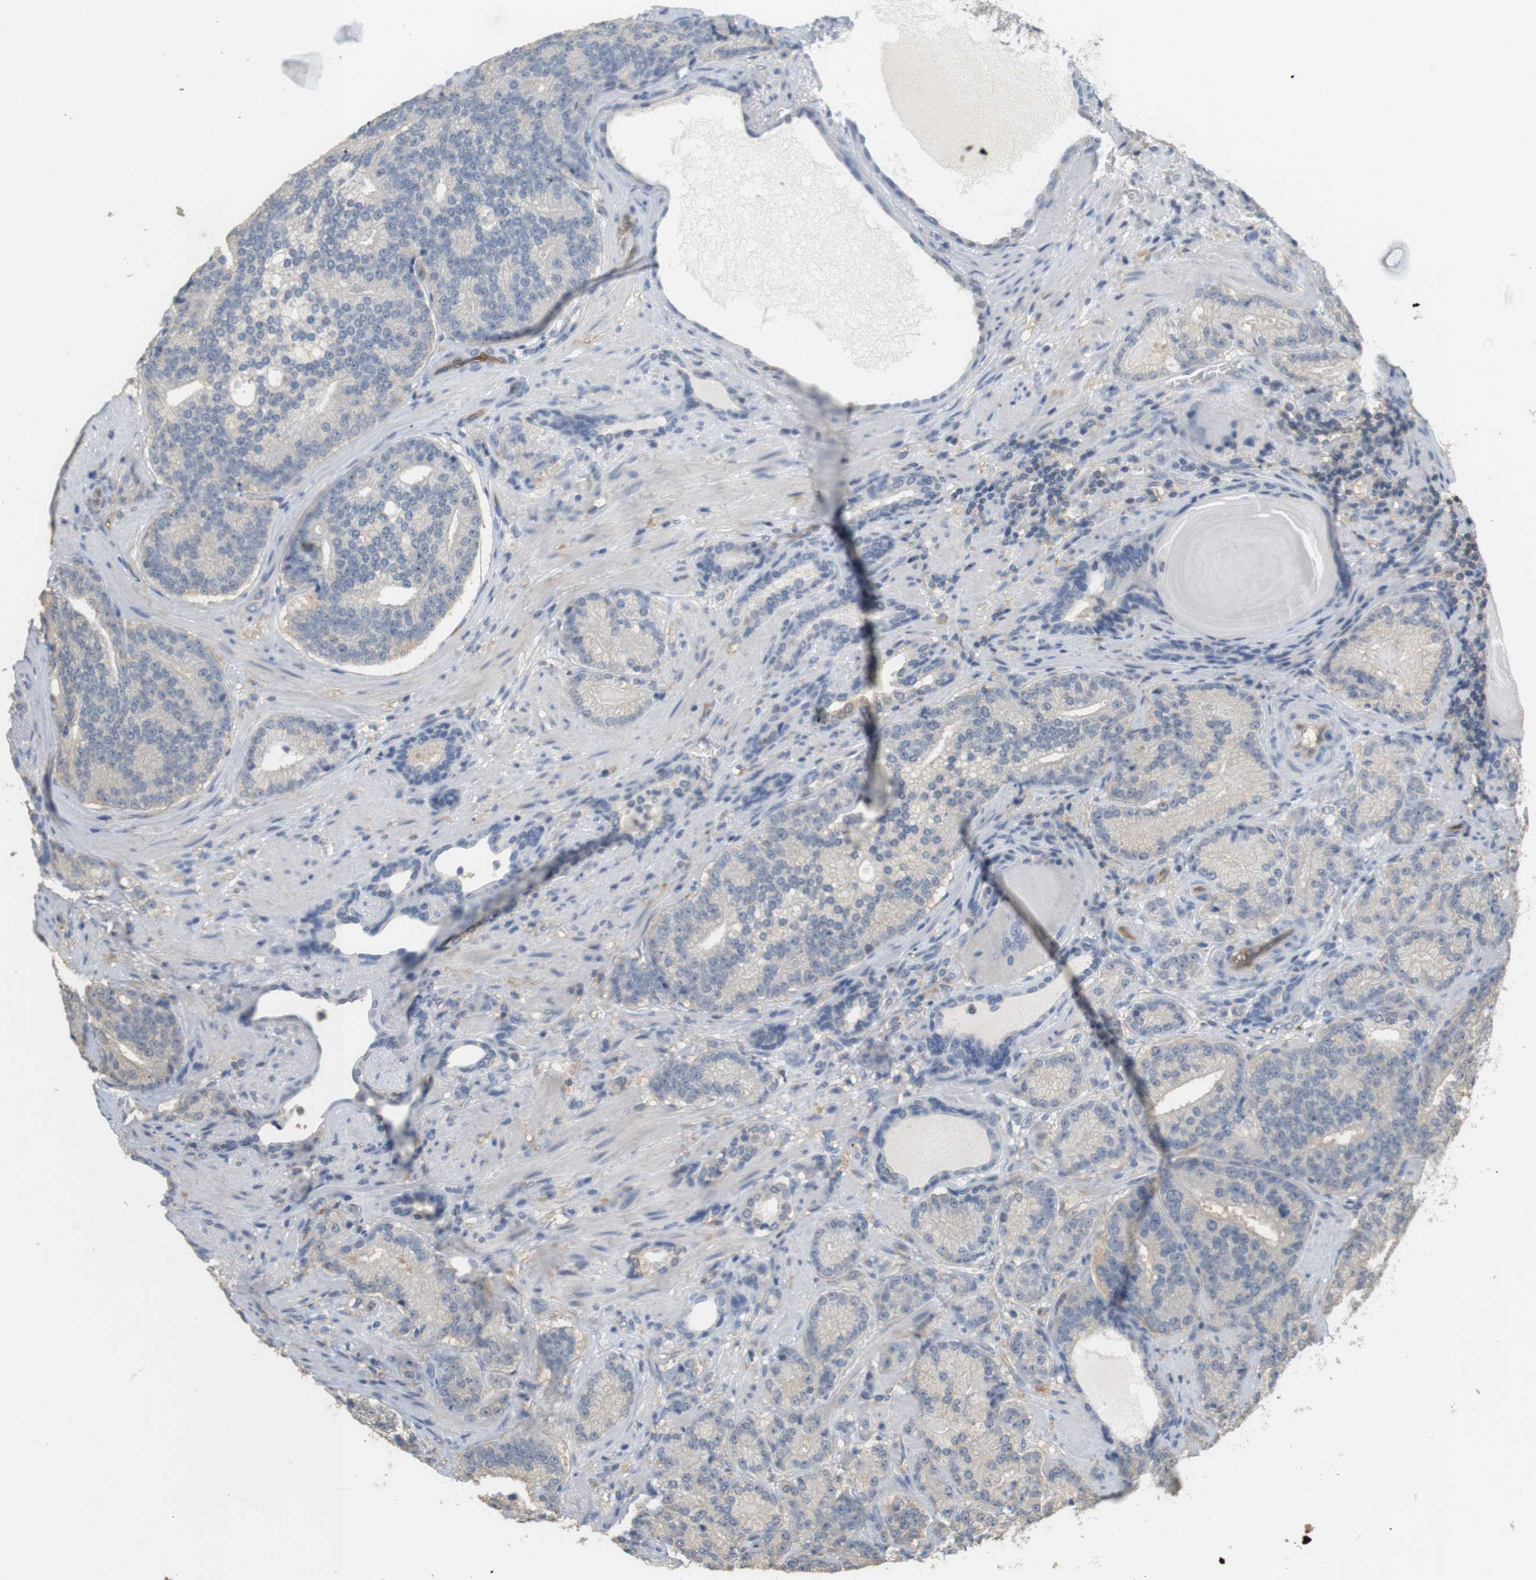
{"staining": {"intensity": "negative", "quantity": "none", "location": "none"}, "tissue": "prostate cancer", "cell_type": "Tumor cells", "image_type": "cancer", "snomed": [{"axis": "morphology", "description": "Adenocarcinoma, High grade"}, {"axis": "topography", "description": "Prostate"}], "caption": "Immunohistochemistry of adenocarcinoma (high-grade) (prostate) shows no expression in tumor cells.", "gene": "OSR1", "patient": {"sex": "male", "age": 61}}